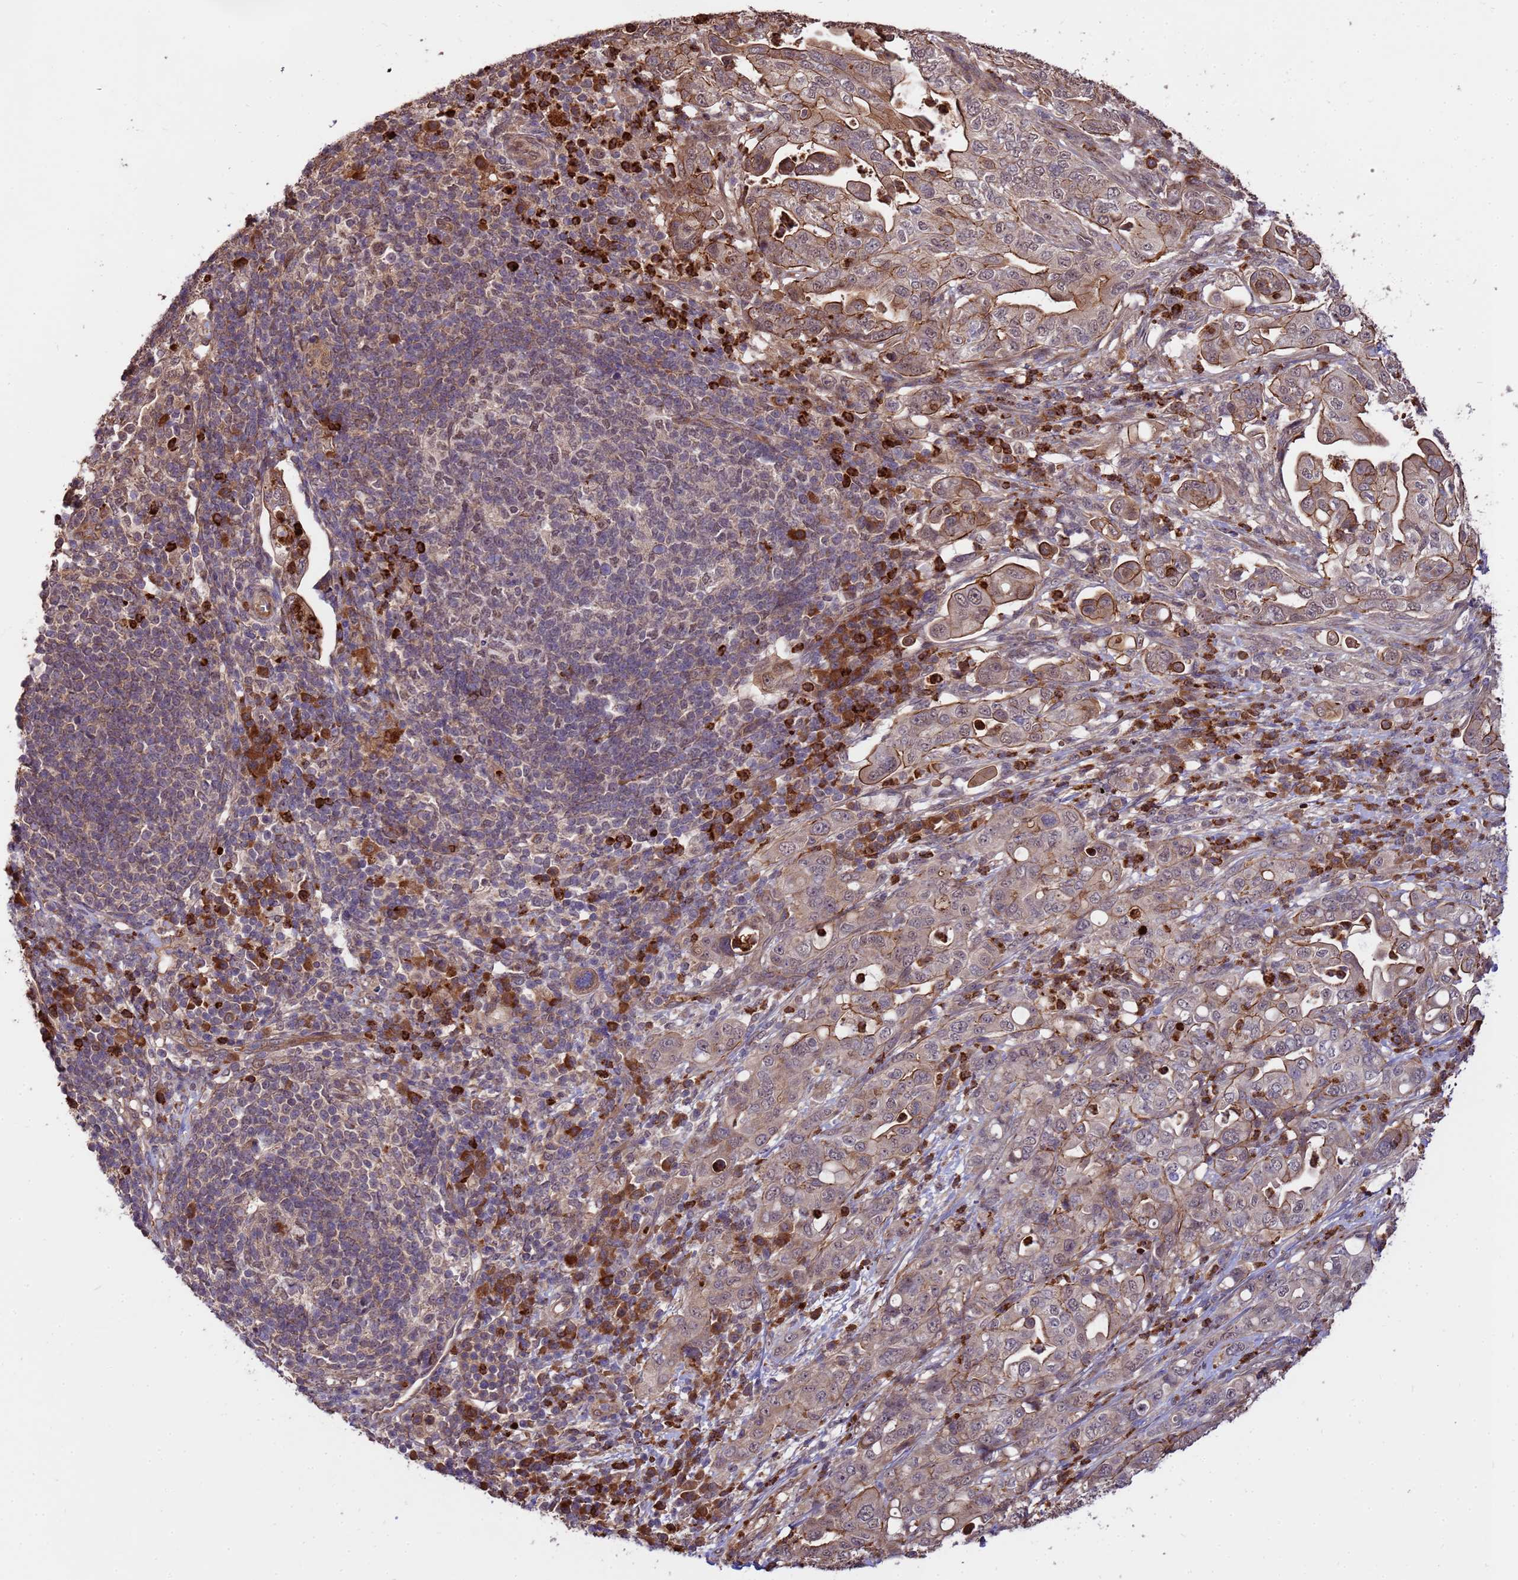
{"staining": {"intensity": "moderate", "quantity": ">75%", "location": "cytoplasmic/membranous"}, "tissue": "pancreatic cancer", "cell_type": "Tumor cells", "image_type": "cancer", "snomed": [{"axis": "morphology", "description": "Normal tissue, NOS"}, {"axis": "morphology", "description": "Adenocarcinoma, NOS"}, {"axis": "topography", "description": "Lymph node"}, {"axis": "topography", "description": "Pancreas"}], "caption": "Brown immunohistochemical staining in adenocarcinoma (pancreatic) shows moderate cytoplasmic/membranous expression in about >75% of tumor cells.", "gene": "ZNF619", "patient": {"sex": "female", "age": 67}}